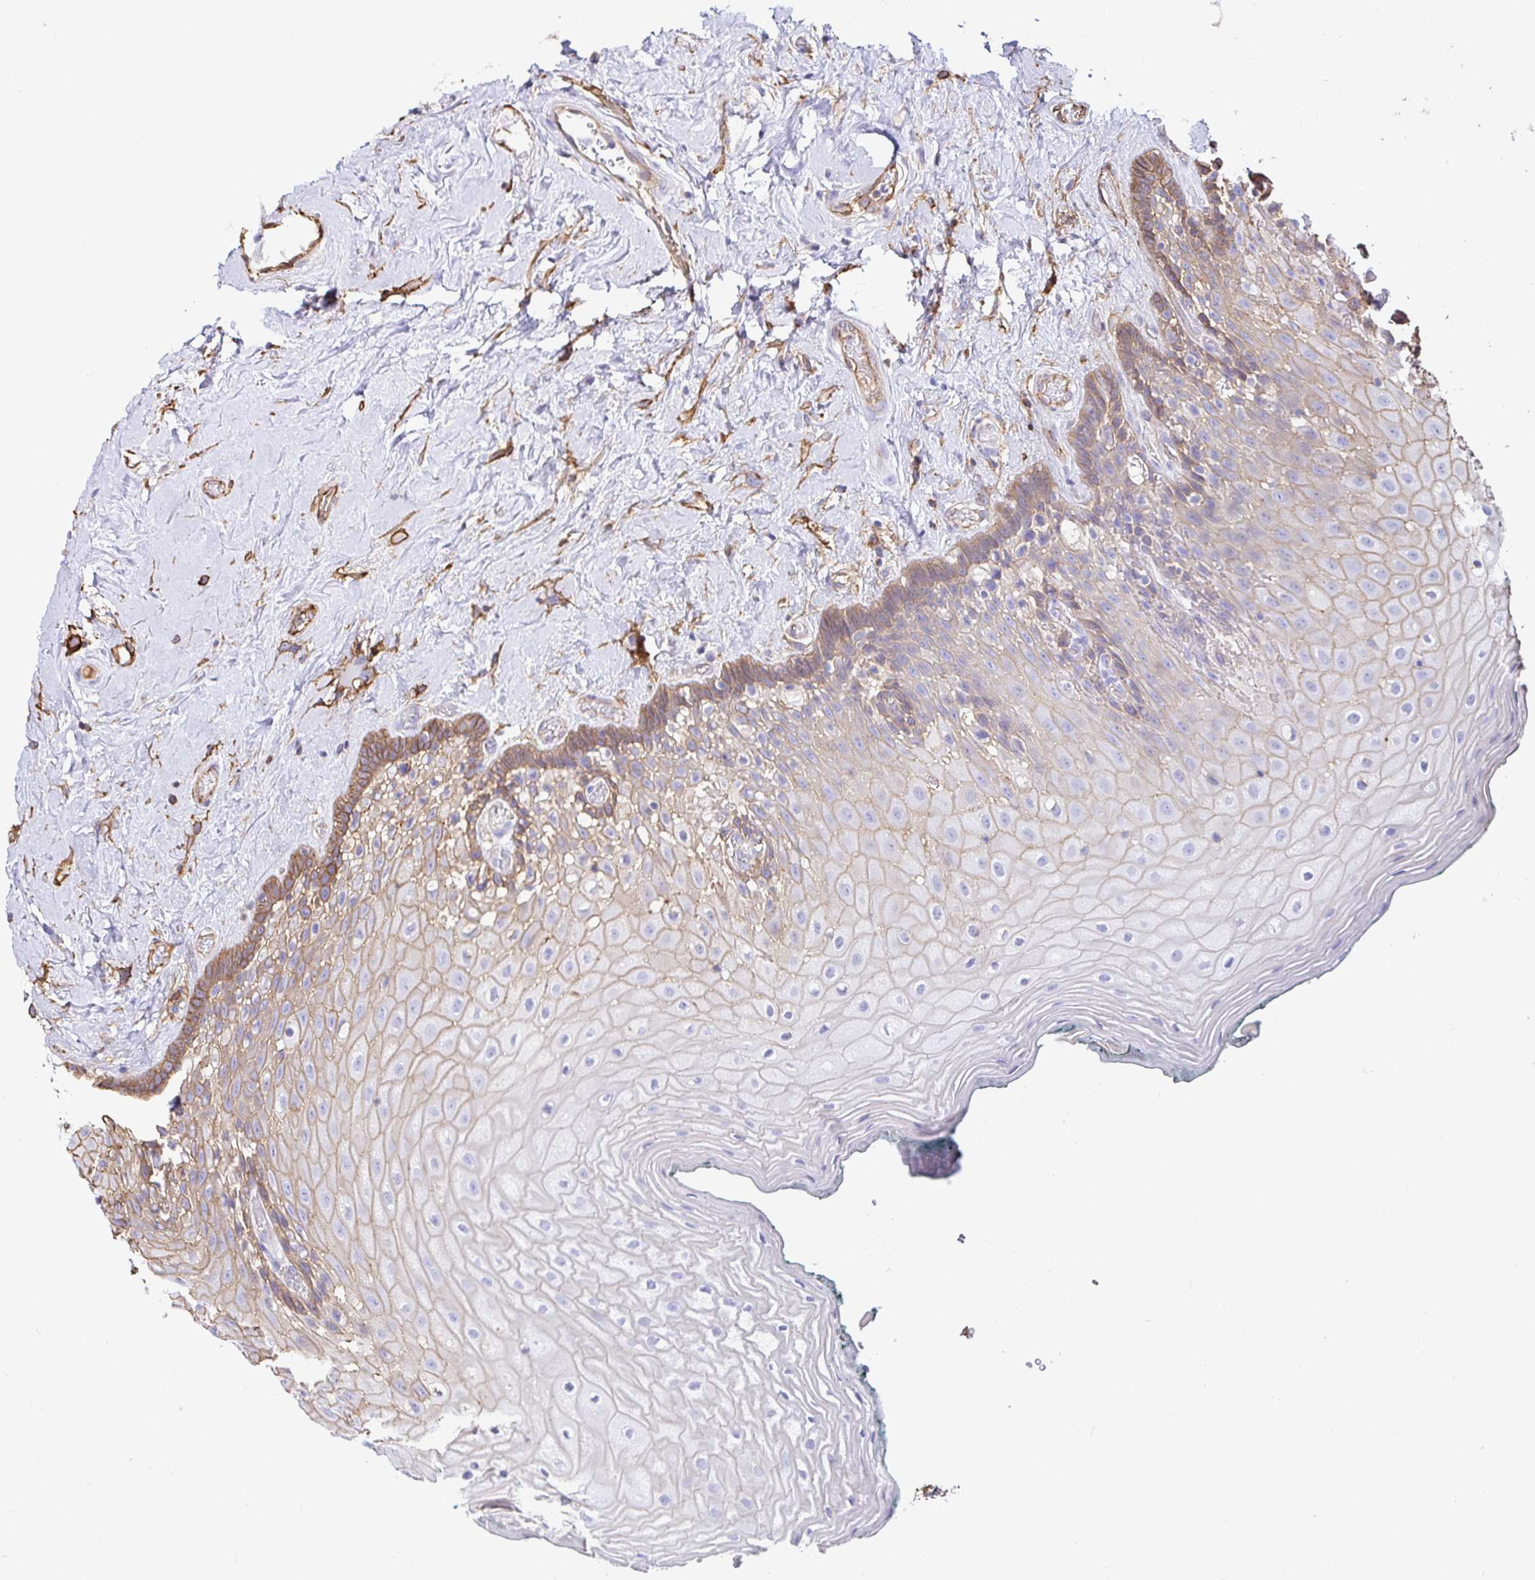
{"staining": {"intensity": "weak", "quantity": ">75%", "location": "cytoplasmic/membranous"}, "tissue": "oral mucosa", "cell_type": "Squamous epithelial cells", "image_type": "normal", "snomed": [{"axis": "morphology", "description": "Normal tissue, NOS"}, {"axis": "morphology", "description": "Squamous cell carcinoma, NOS"}, {"axis": "topography", "description": "Oral tissue"}, {"axis": "topography", "description": "Head-Neck"}], "caption": "IHC micrograph of benign oral mucosa stained for a protein (brown), which shows low levels of weak cytoplasmic/membranous positivity in about >75% of squamous epithelial cells.", "gene": "ANXA2", "patient": {"sex": "male", "age": 64}}